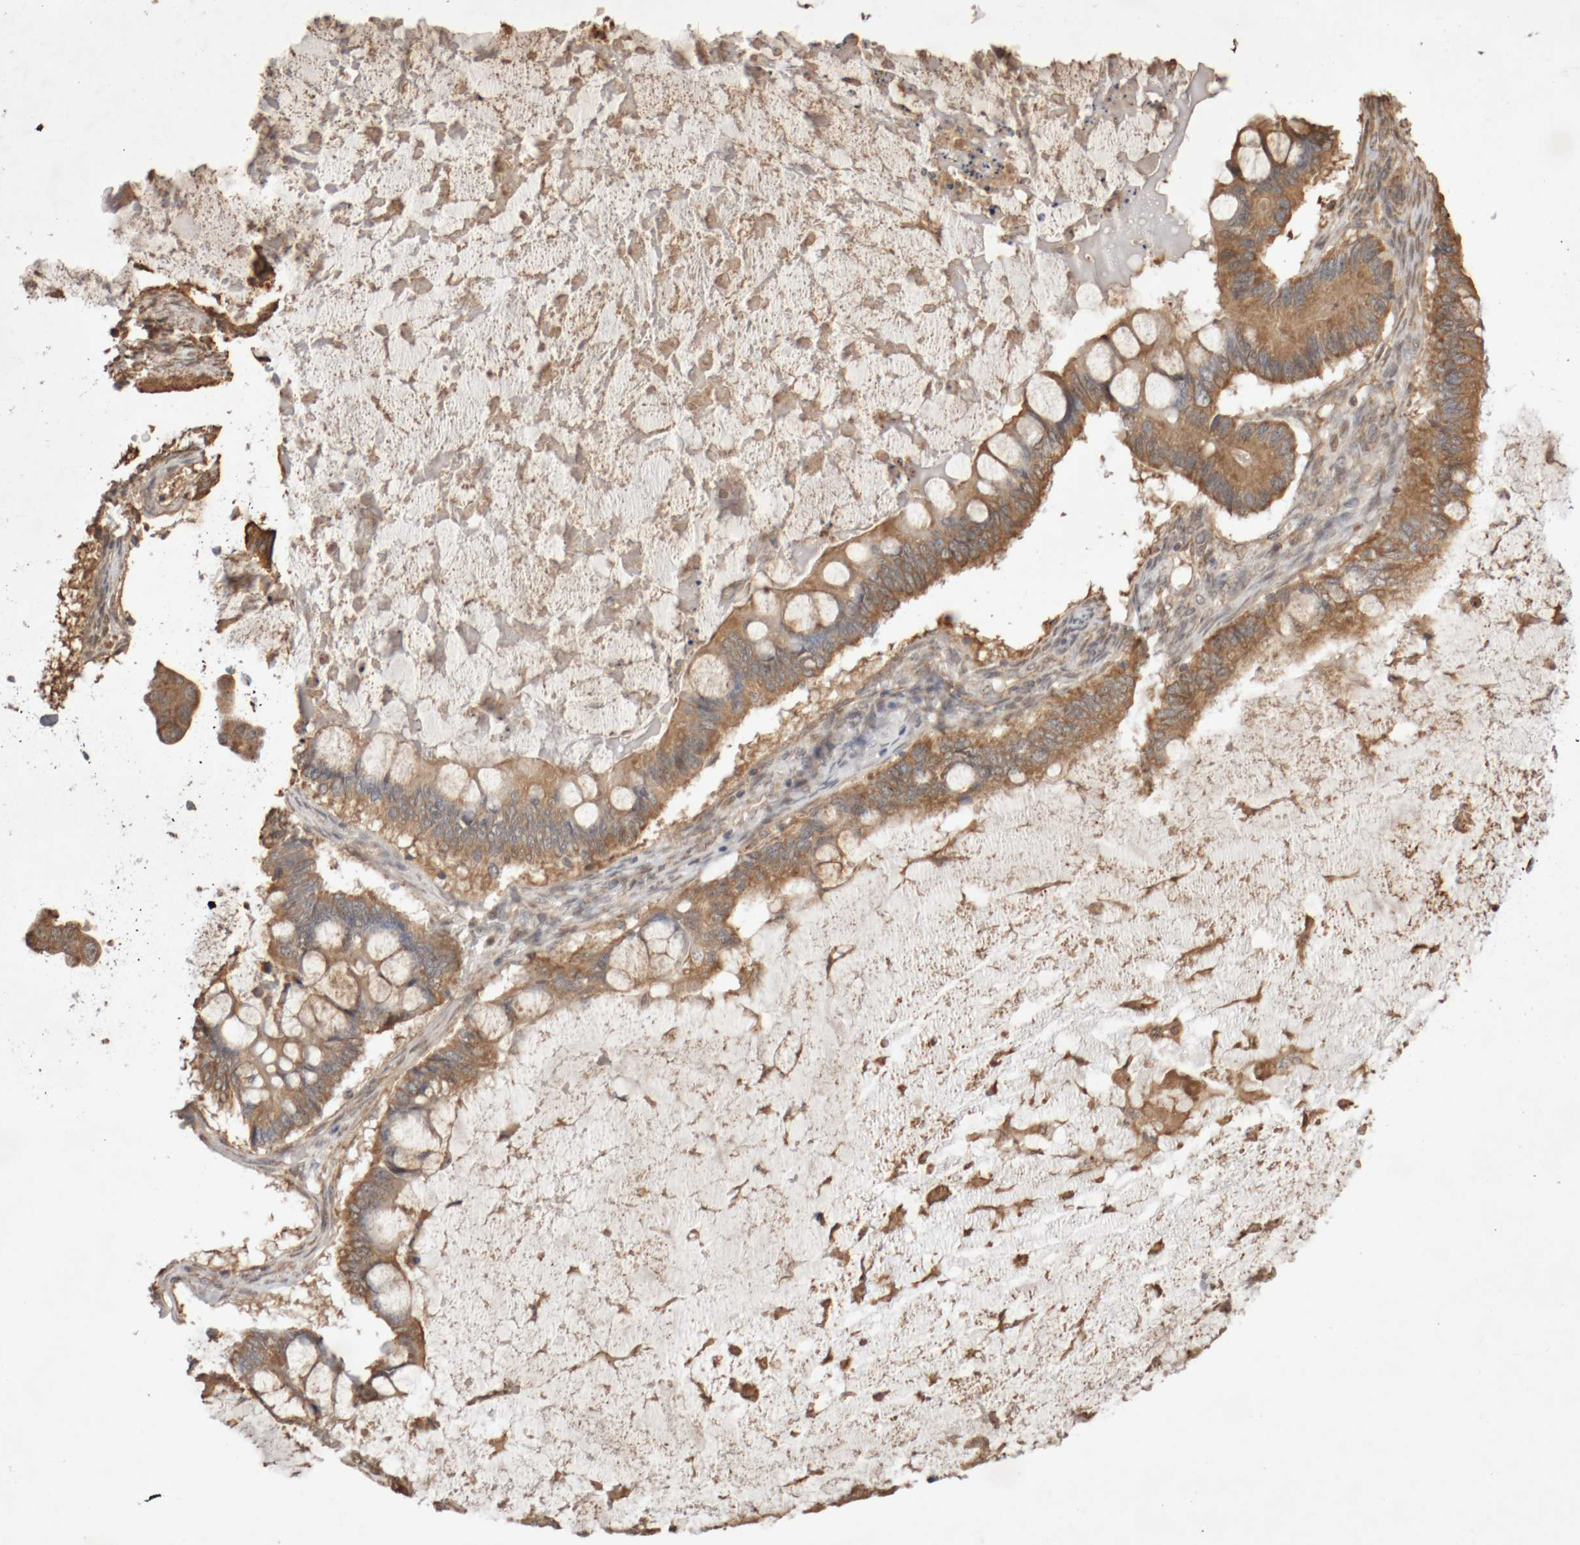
{"staining": {"intensity": "moderate", "quantity": ">75%", "location": "cytoplasmic/membranous"}, "tissue": "ovarian cancer", "cell_type": "Tumor cells", "image_type": "cancer", "snomed": [{"axis": "morphology", "description": "Cystadenocarcinoma, mucinous, NOS"}, {"axis": "topography", "description": "Ovary"}], "caption": "Tumor cells exhibit moderate cytoplasmic/membranous staining in about >75% of cells in ovarian mucinous cystadenocarcinoma.", "gene": "DPH7", "patient": {"sex": "female", "age": 61}}